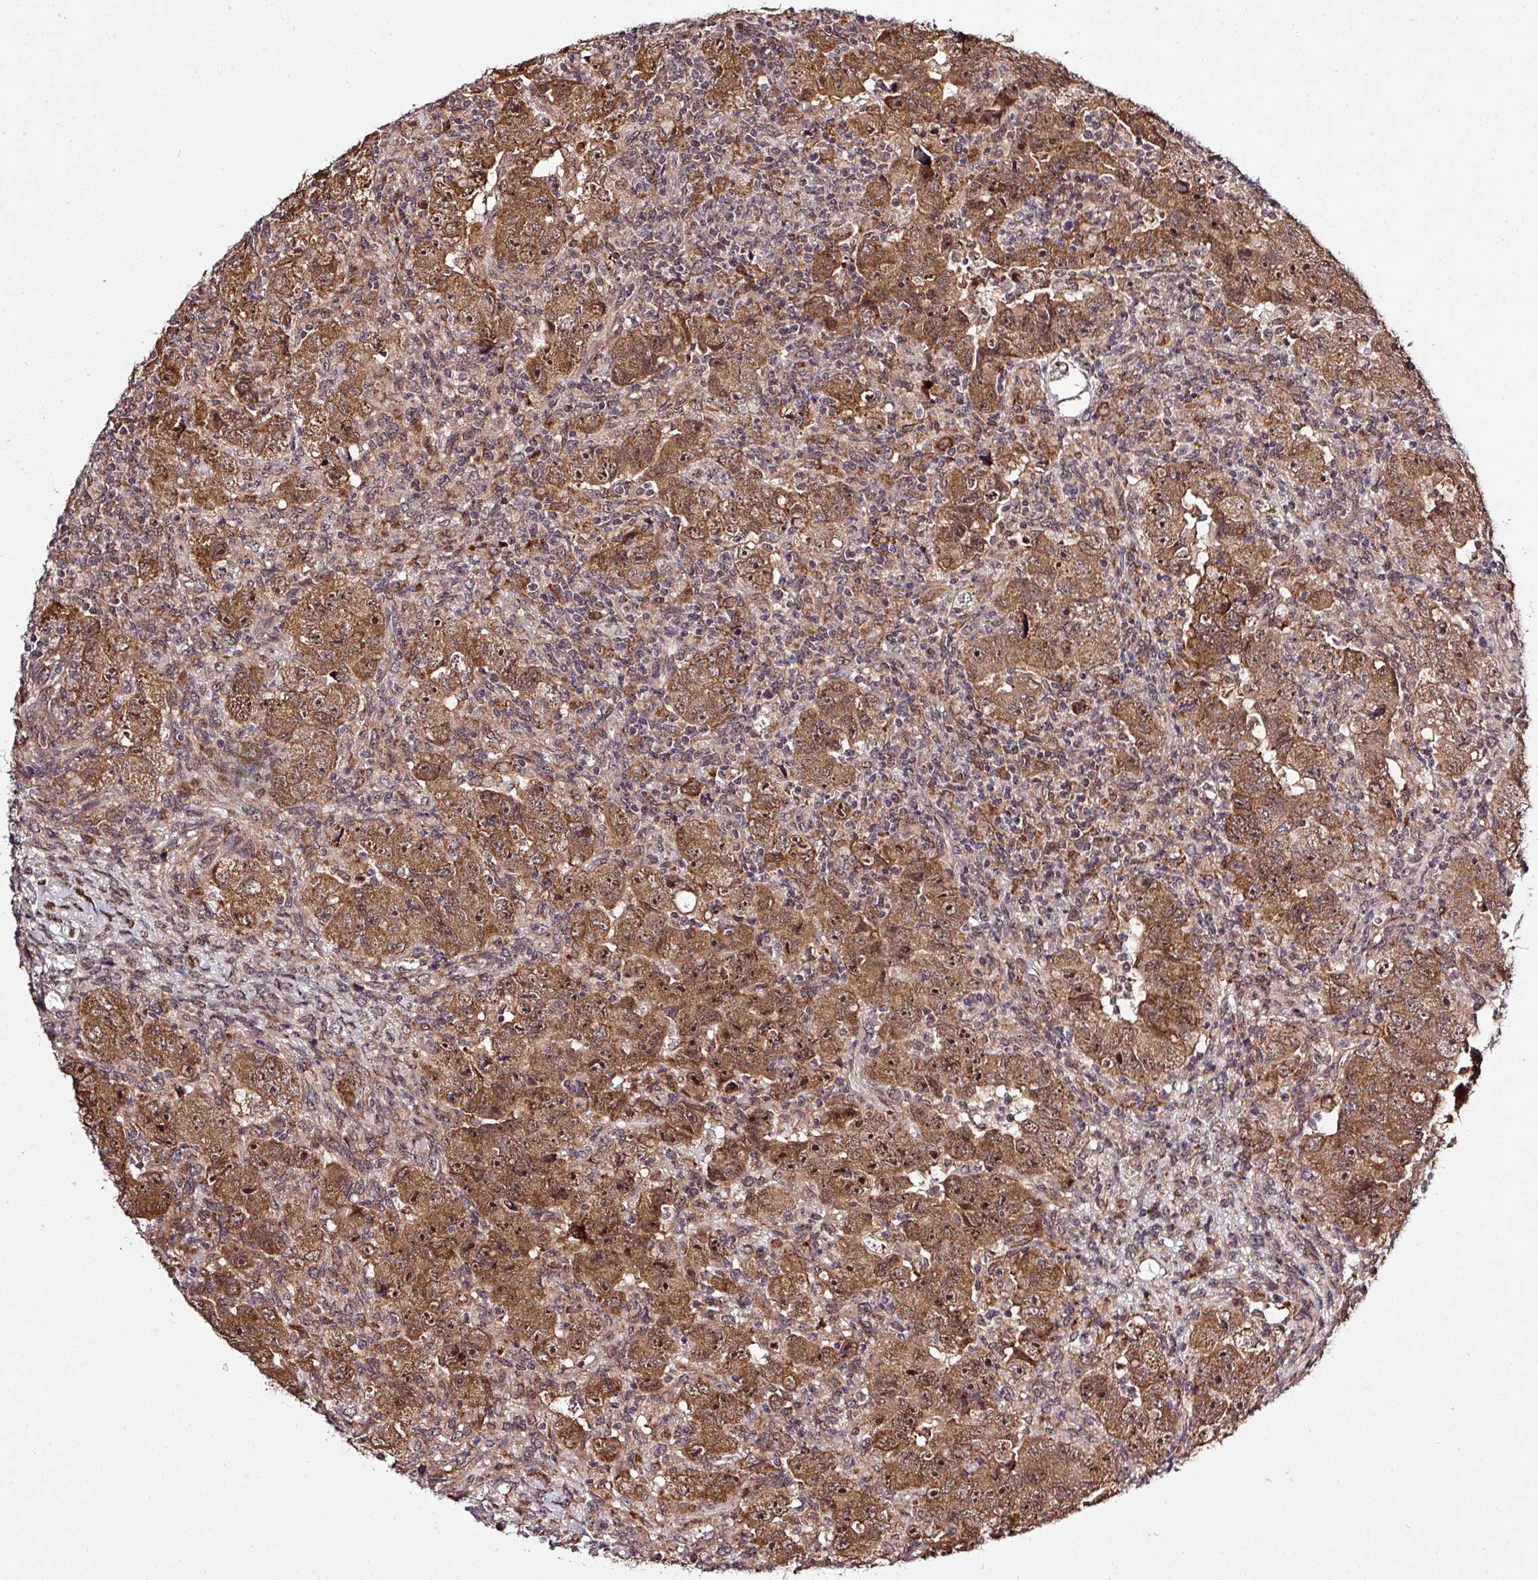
{"staining": {"intensity": "moderate", "quantity": ">75%", "location": "cytoplasmic/membranous,nuclear"}, "tissue": "testis cancer", "cell_type": "Tumor cells", "image_type": "cancer", "snomed": [{"axis": "morphology", "description": "Carcinoma, Embryonal, NOS"}, {"axis": "topography", "description": "Testis"}], "caption": "This histopathology image displays IHC staining of testis embryonal carcinoma, with medium moderate cytoplasmic/membranous and nuclear expression in approximately >75% of tumor cells.", "gene": "FAM153A", "patient": {"sex": "male", "age": 24}}